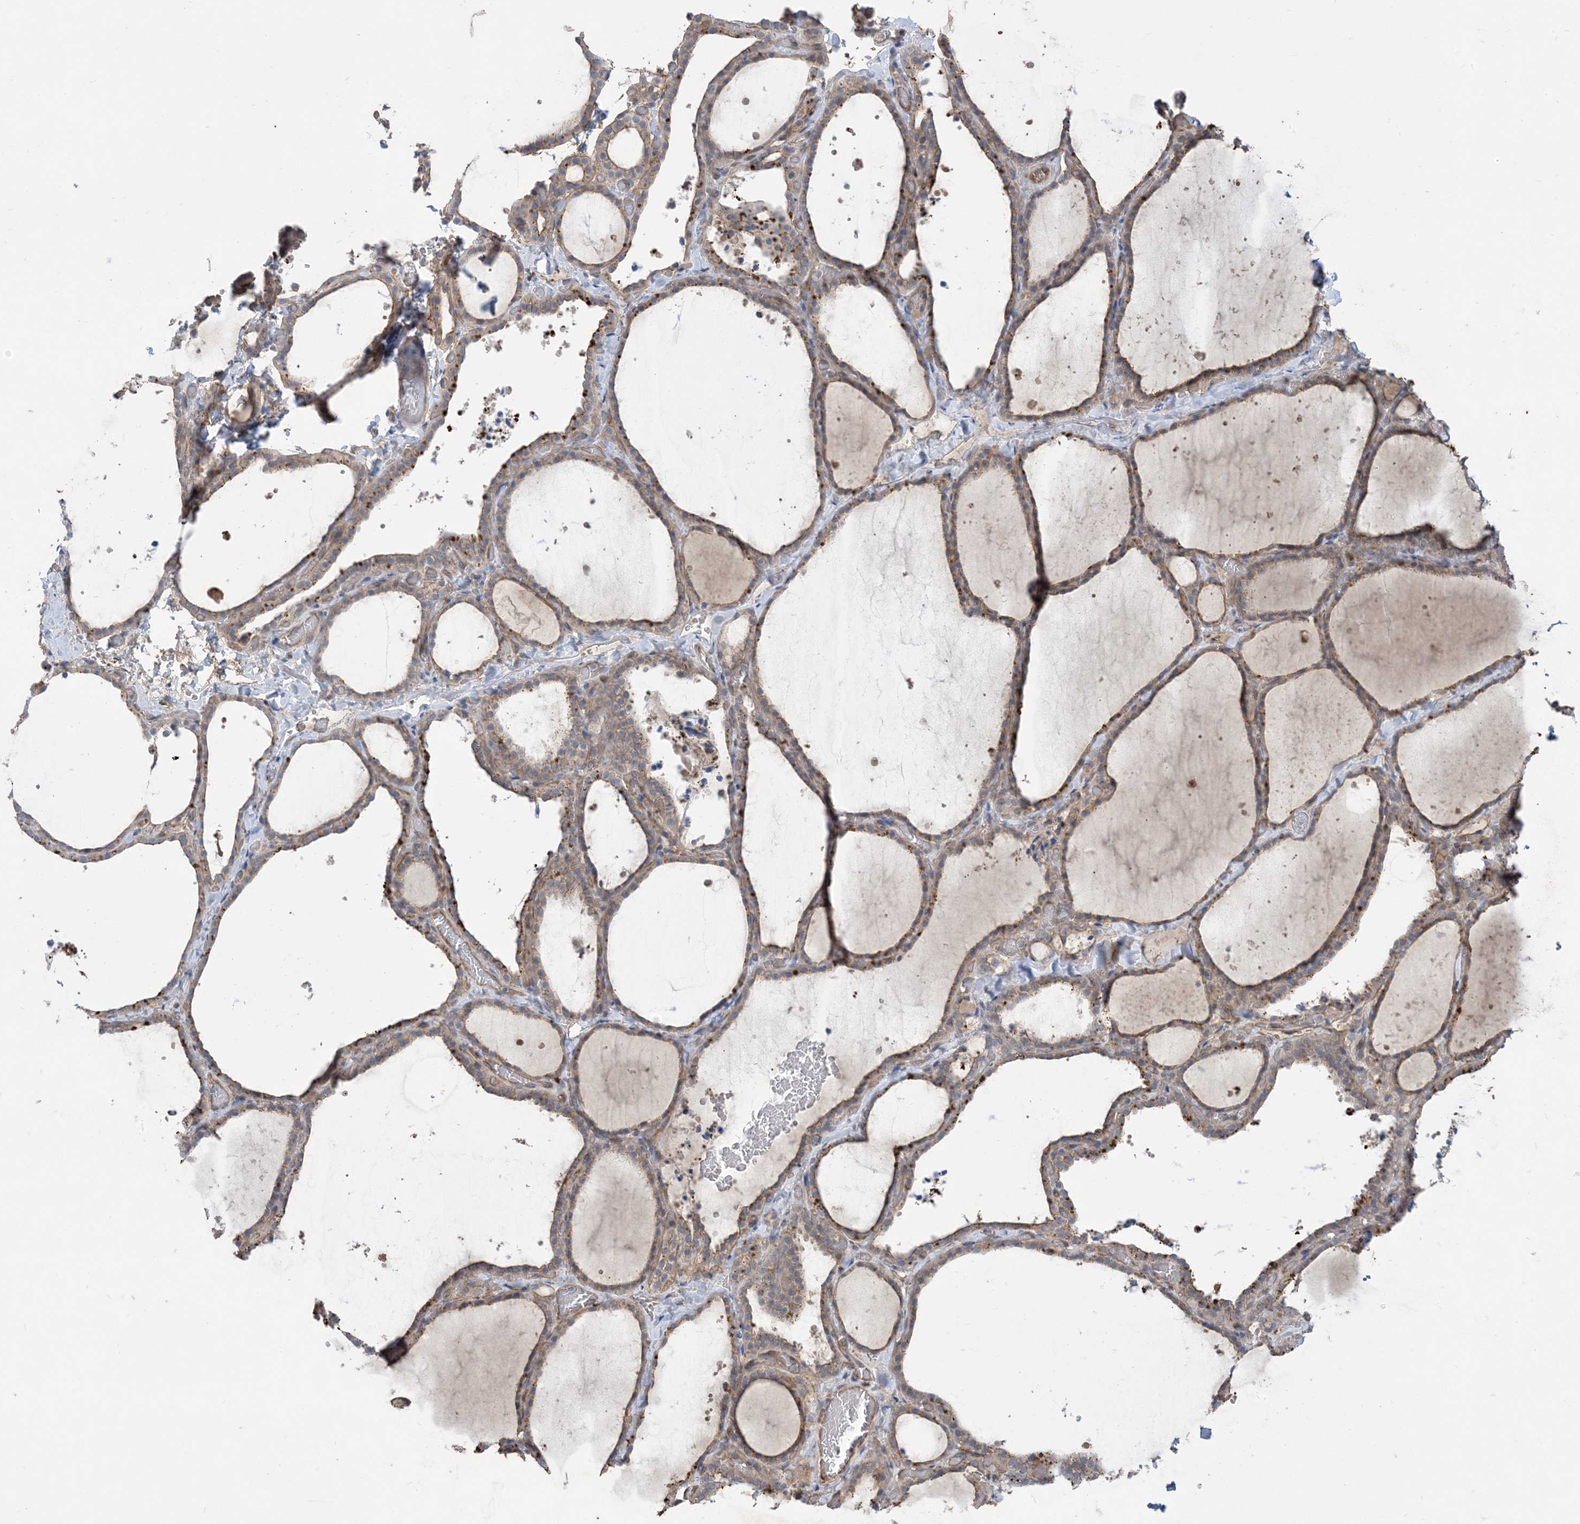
{"staining": {"intensity": "moderate", "quantity": "25%-75%", "location": "cytoplasmic/membranous"}, "tissue": "thyroid gland", "cell_type": "Glandular cells", "image_type": "normal", "snomed": [{"axis": "morphology", "description": "Normal tissue, NOS"}, {"axis": "topography", "description": "Thyroid gland"}], "caption": "This photomicrograph demonstrates normal thyroid gland stained with IHC to label a protein in brown. The cytoplasmic/membranous of glandular cells show moderate positivity for the protein. Nuclei are counter-stained blue.", "gene": "AOC1", "patient": {"sex": "female", "age": 22}}